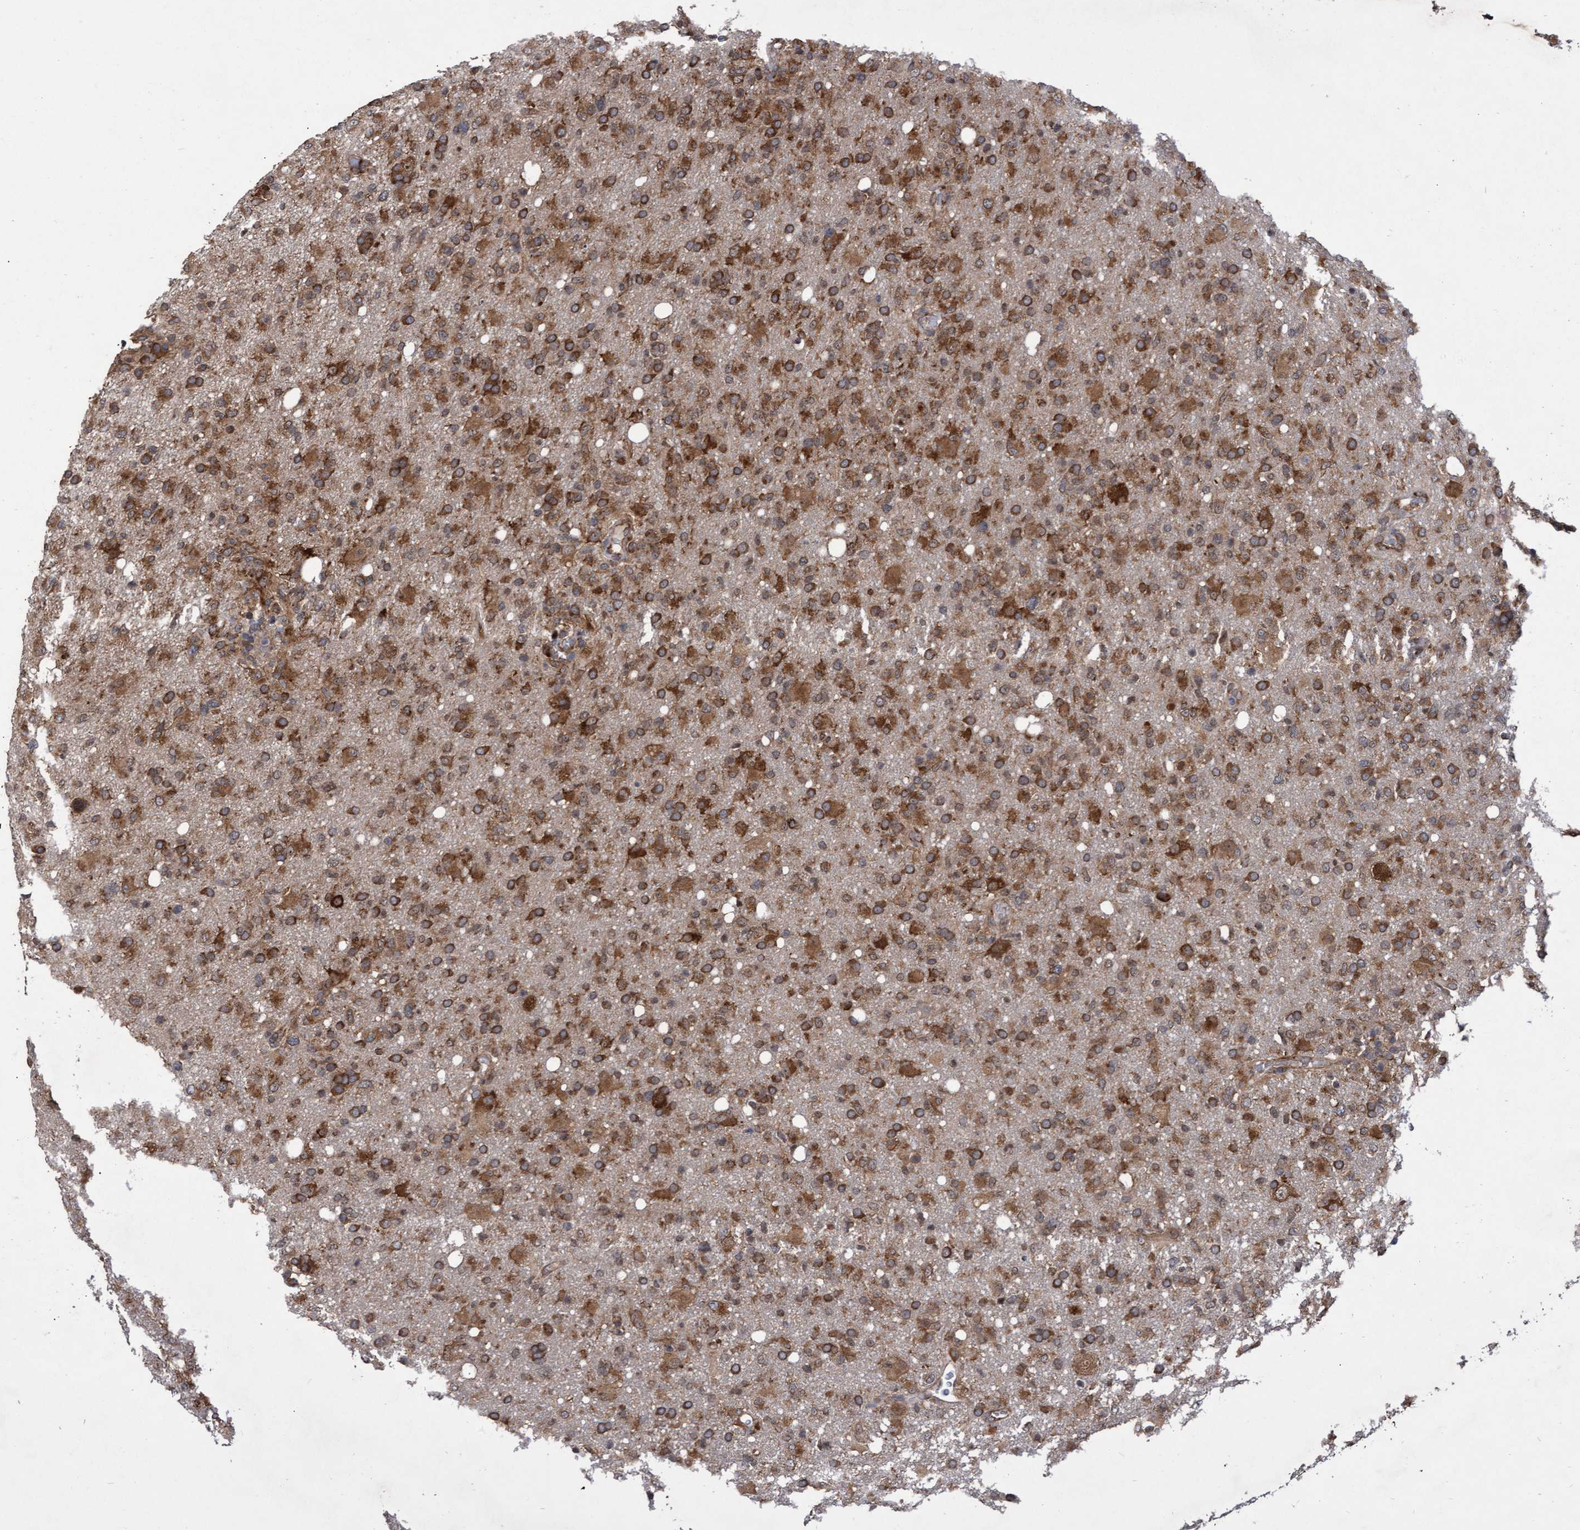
{"staining": {"intensity": "strong", "quantity": ">75%", "location": "cytoplasmic/membranous"}, "tissue": "glioma", "cell_type": "Tumor cells", "image_type": "cancer", "snomed": [{"axis": "morphology", "description": "Glioma, malignant, High grade"}, {"axis": "topography", "description": "Brain"}], "caption": "An image showing strong cytoplasmic/membranous positivity in approximately >75% of tumor cells in glioma, as visualized by brown immunohistochemical staining.", "gene": "ABCF2", "patient": {"sex": "female", "age": 57}}